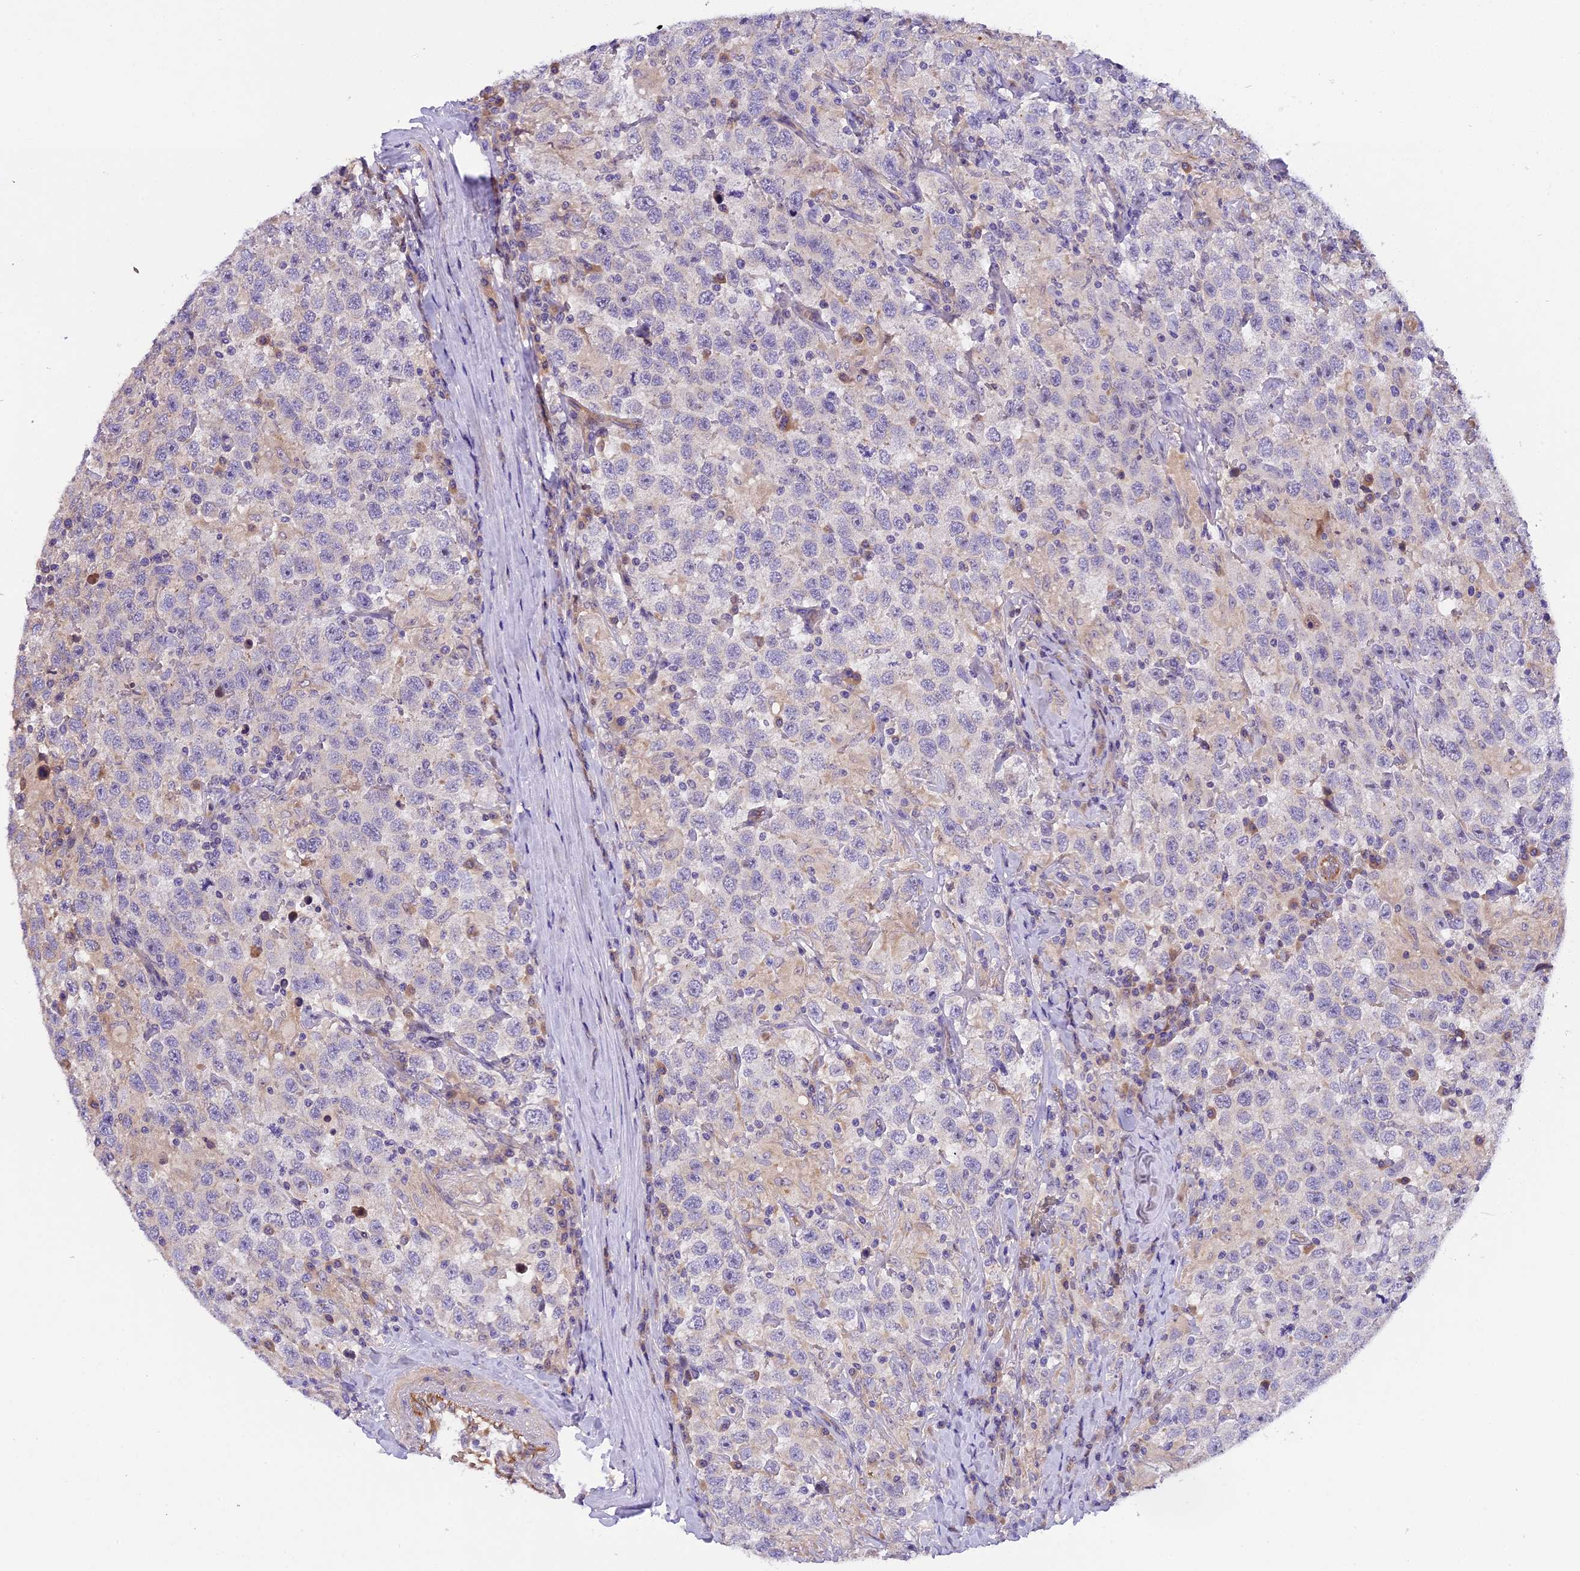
{"staining": {"intensity": "negative", "quantity": "none", "location": "none"}, "tissue": "testis cancer", "cell_type": "Tumor cells", "image_type": "cancer", "snomed": [{"axis": "morphology", "description": "Seminoma, NOS"}, {"axis": "topography", "description": "Testis"}], "caption": "Immunohistochemical staining of seminoma (testis) shows no significant expression in tumor cells.", "gene": "CCDC32", "patient": {"sex": "male", "age": 41}}